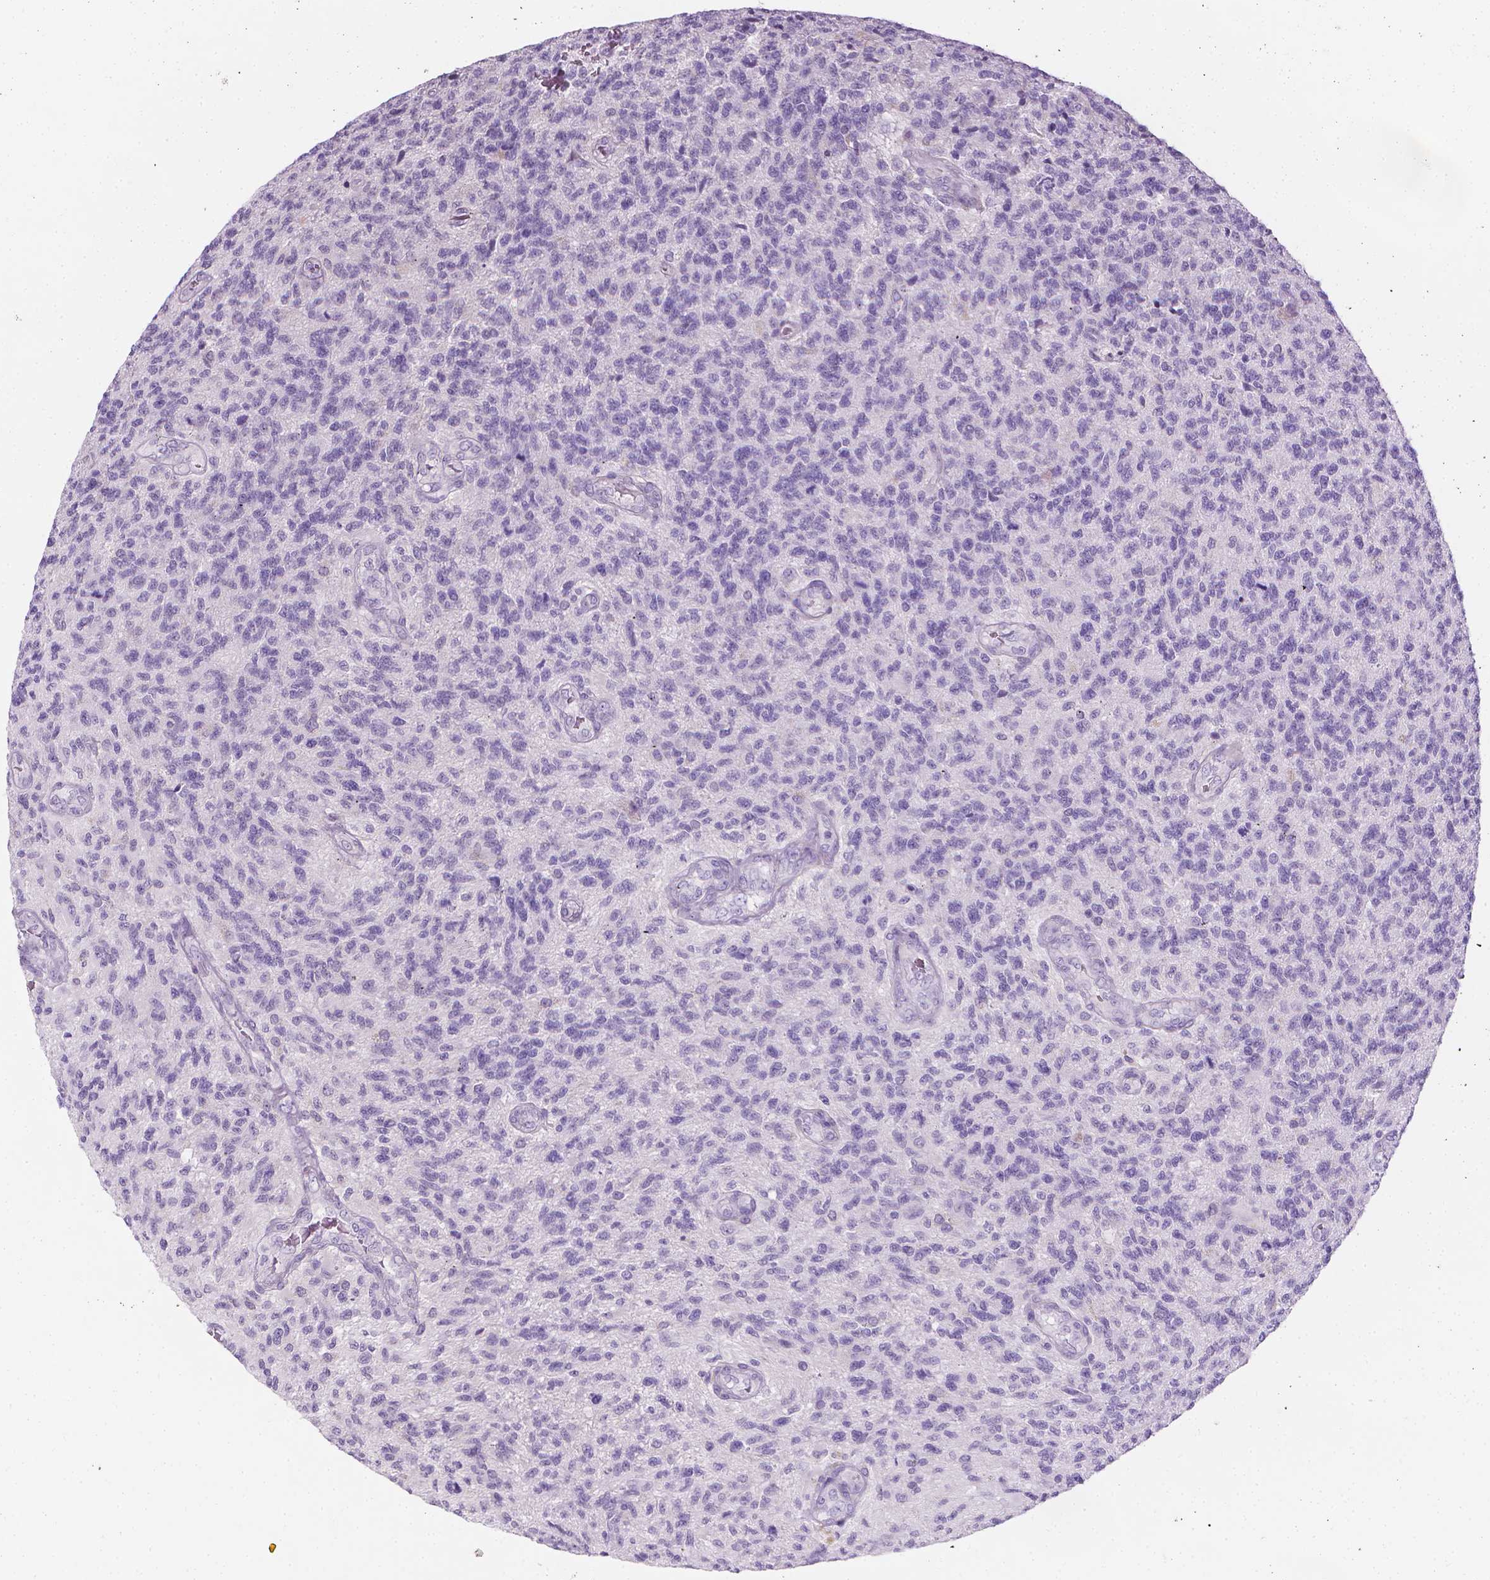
{"staining": {"intensity": "negative", "quantity": "none", "location": "none"}, "tissue": "glioma", "cell_type": "Tumor cells", "image_type": "cancer", "snomed": [{"axis": "morphology", "description": "Glioma, malignant, High grade"}, {"axis": "topography", "description": "Brain"}], "caption": "IHC of glioma demonstrates no positivity in tumor cells.", "gene": "DCAF8L1", "patient": {"sex": "male", "age": 56}}